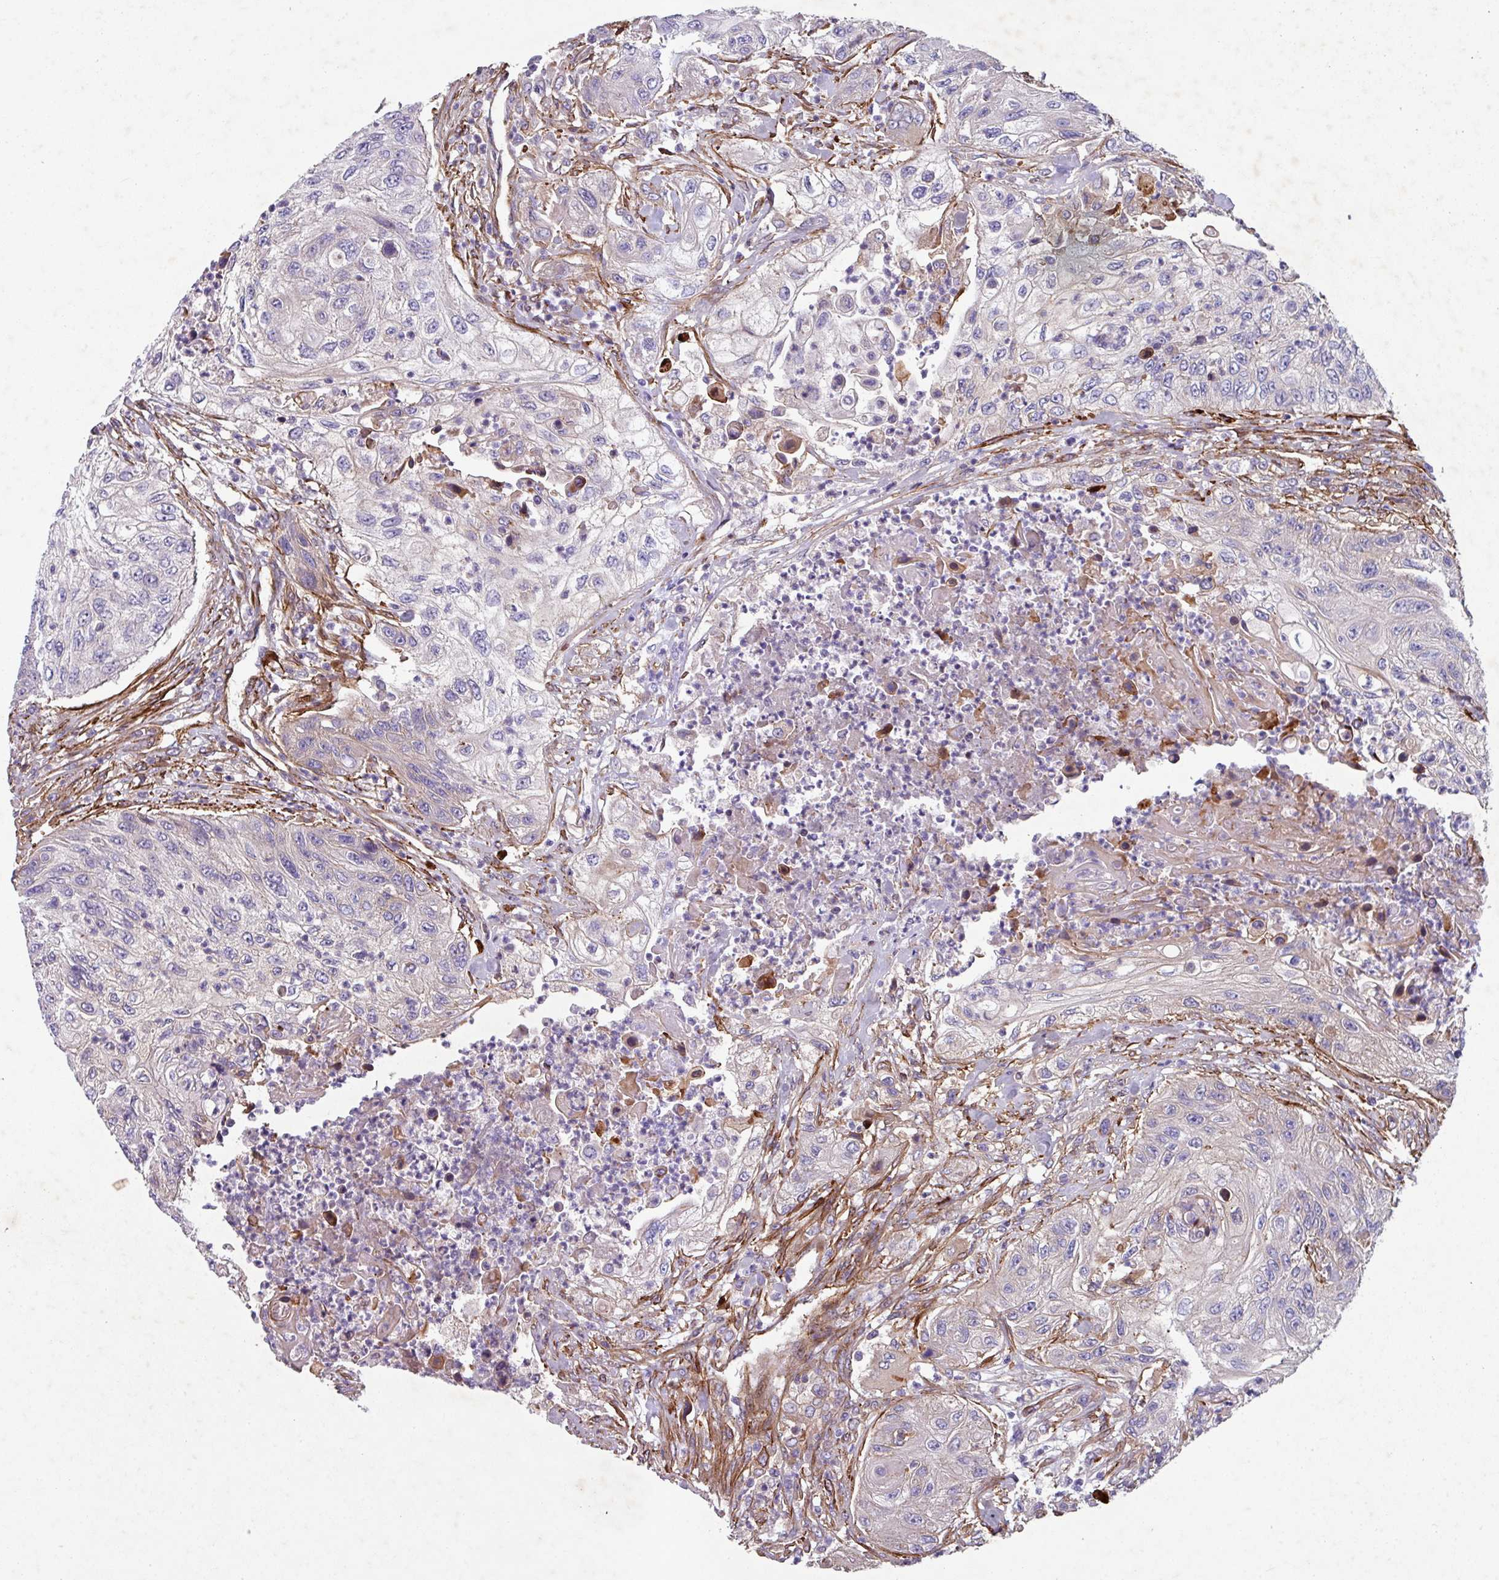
{"staining": {"intensity": "negative", "quantity": "none", "location": "none"}, "tissue": "urothelial cancer", "cell_type": "Tumor cells", "image_type": "cancer", "snomed": [{"axis": "morphology", "description": "Urothelial carcinoma, High grade"}, {"axis": "topography", "description": "Urinary bladder"}], "caption": "This is a histopathology image of immunohistochemistry (IHC) staining of urothelial cancer, which shows no positivity in tumor cells.", "gene": "ATP2C2", "patient": {"sex": "female", "age": 60}}